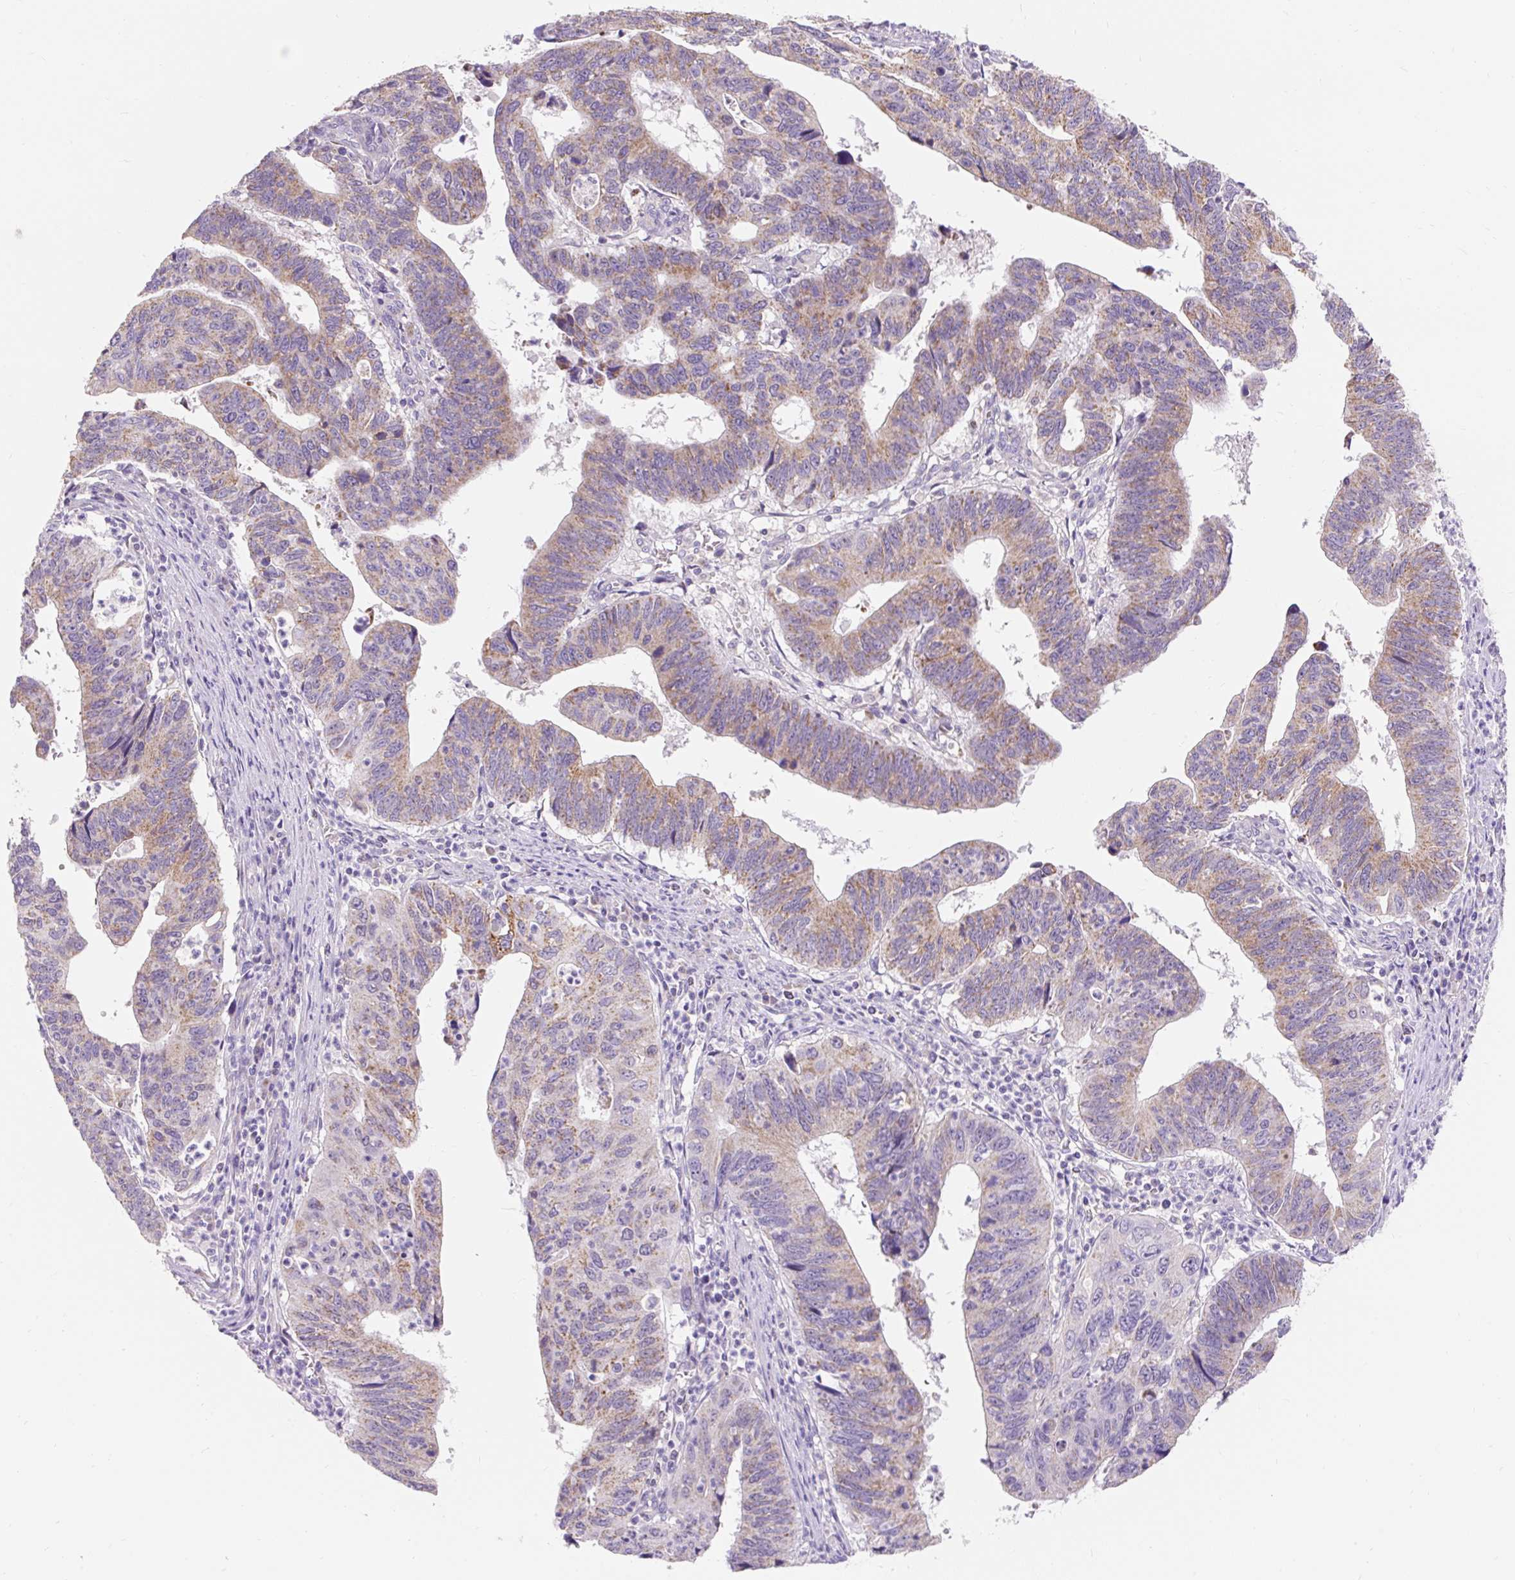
{"staining": {"intensity": "moderate", "quantity": "25%-75%", "location": "cytoplasmic/membranous"}, "tissue": "stomach cancer", "cell_type": "Tumor cells", "image_type": "cancer", "snomed": [{"axis": "morphology", "description": "Adenocarcinoma, NOS"}, {"axis": "topography", "description": "Stomach"}], "caption": "Protein staining of stomach cancer tissue shows moderate cytoplasmic/membranous staining in about 25%-75% of tumor cells.", "gene": "PMAIP1", "patient": {"sex": "male", "age": 59}}